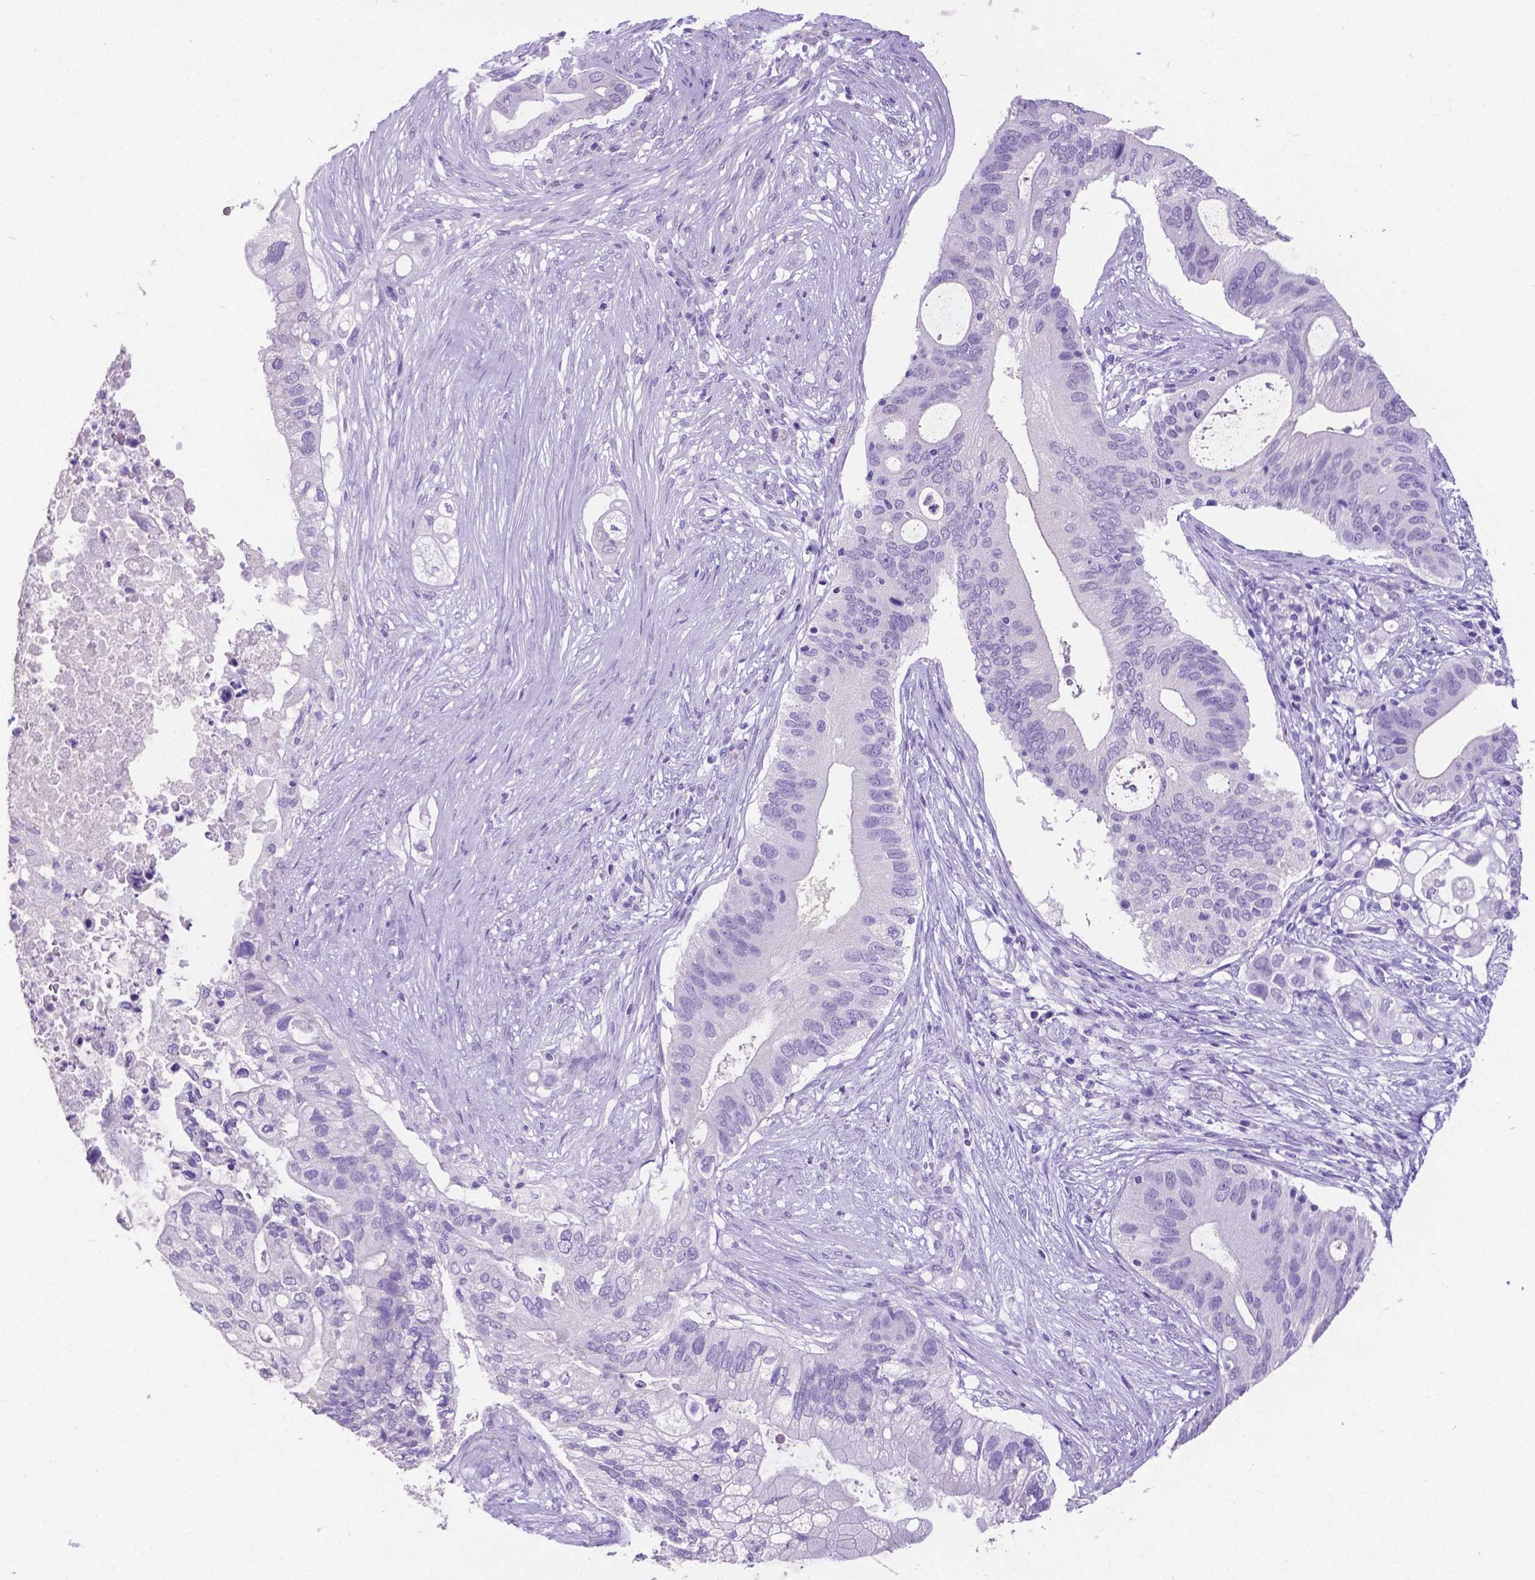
{"staining": {"intensity": "negative", "quantity": "none", "location": "none"}, "tissue": "pancreatic cancer", "cell_type": "Tumor cells", "image_type": "cancer", "snomed": [{"axis": "morphology", "description": "Adenocarcinoma, NOS"}, {"axis": "topography", "description": "Pancreas"}], "caption": "Pancreatic cancer (adenocarcinoma) stained for a protein using immunohistochemistry demonstrates no positivity tumor cells.", "gene": "SATB2", "patient": {"sex": "female", "age": 72}}